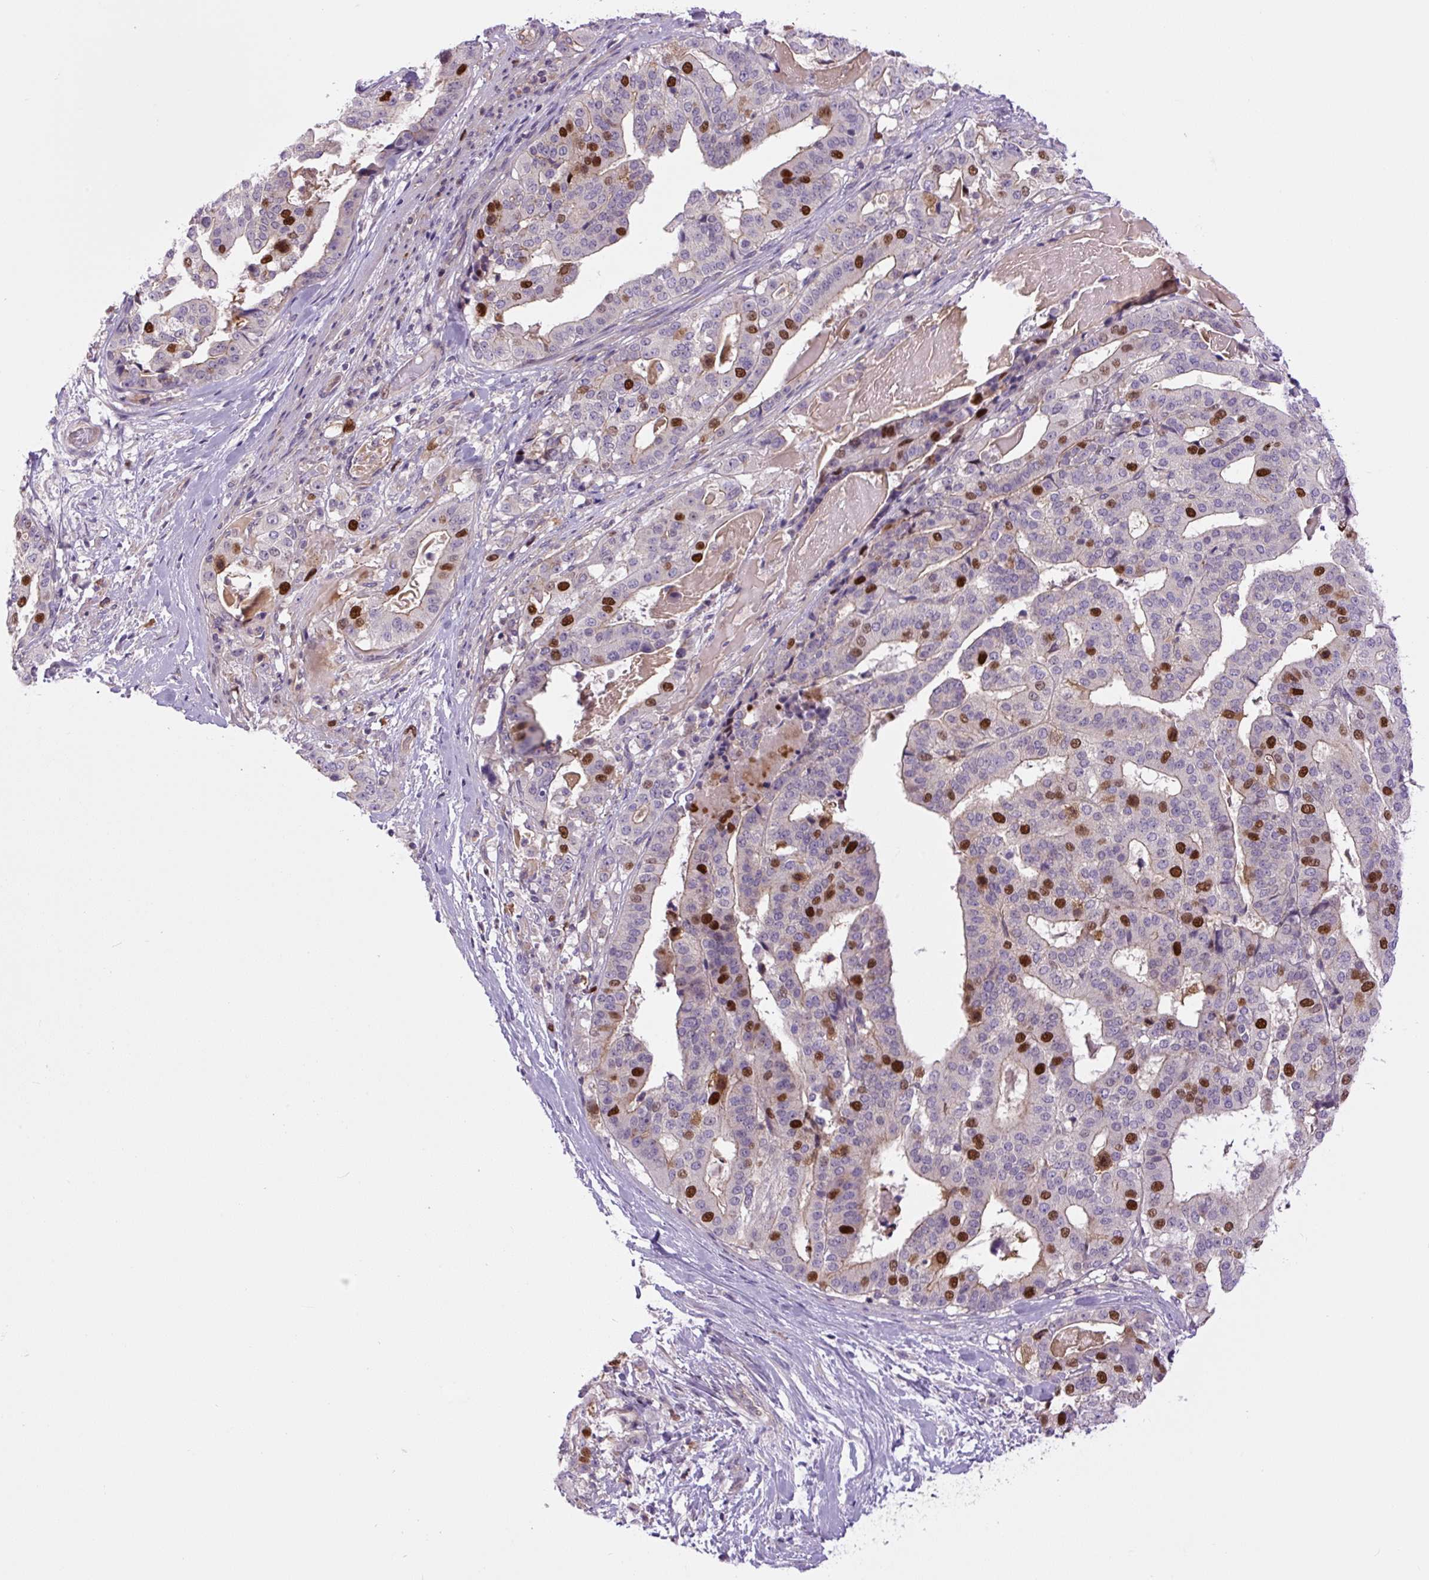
{"staining": {"intensity": "strong", "quantity": "25%-75%", "location": "nuclear"}, "tissue": "stomach cancer", "cell_type": "Tumor cells", "image_type": "cancer", "snomed": [{"axis": "morphology", "description": "Adenocarcinoma, NOS"}, {"axis": "topography", "description": "Stomach"}], "caption": "The photomicrograph exhibits a brown stain indicating the presence of a protein in the nuclear of tumor cells in adenocarcinoma (stomach). The staining was performed using DAB to visualize the protein expression in brown, while the nuclei were stained in blue with hematoxylin (Magnification: 20x).", "gene": "KIFC1", "patient": {"sex": "male", "age": 48}}